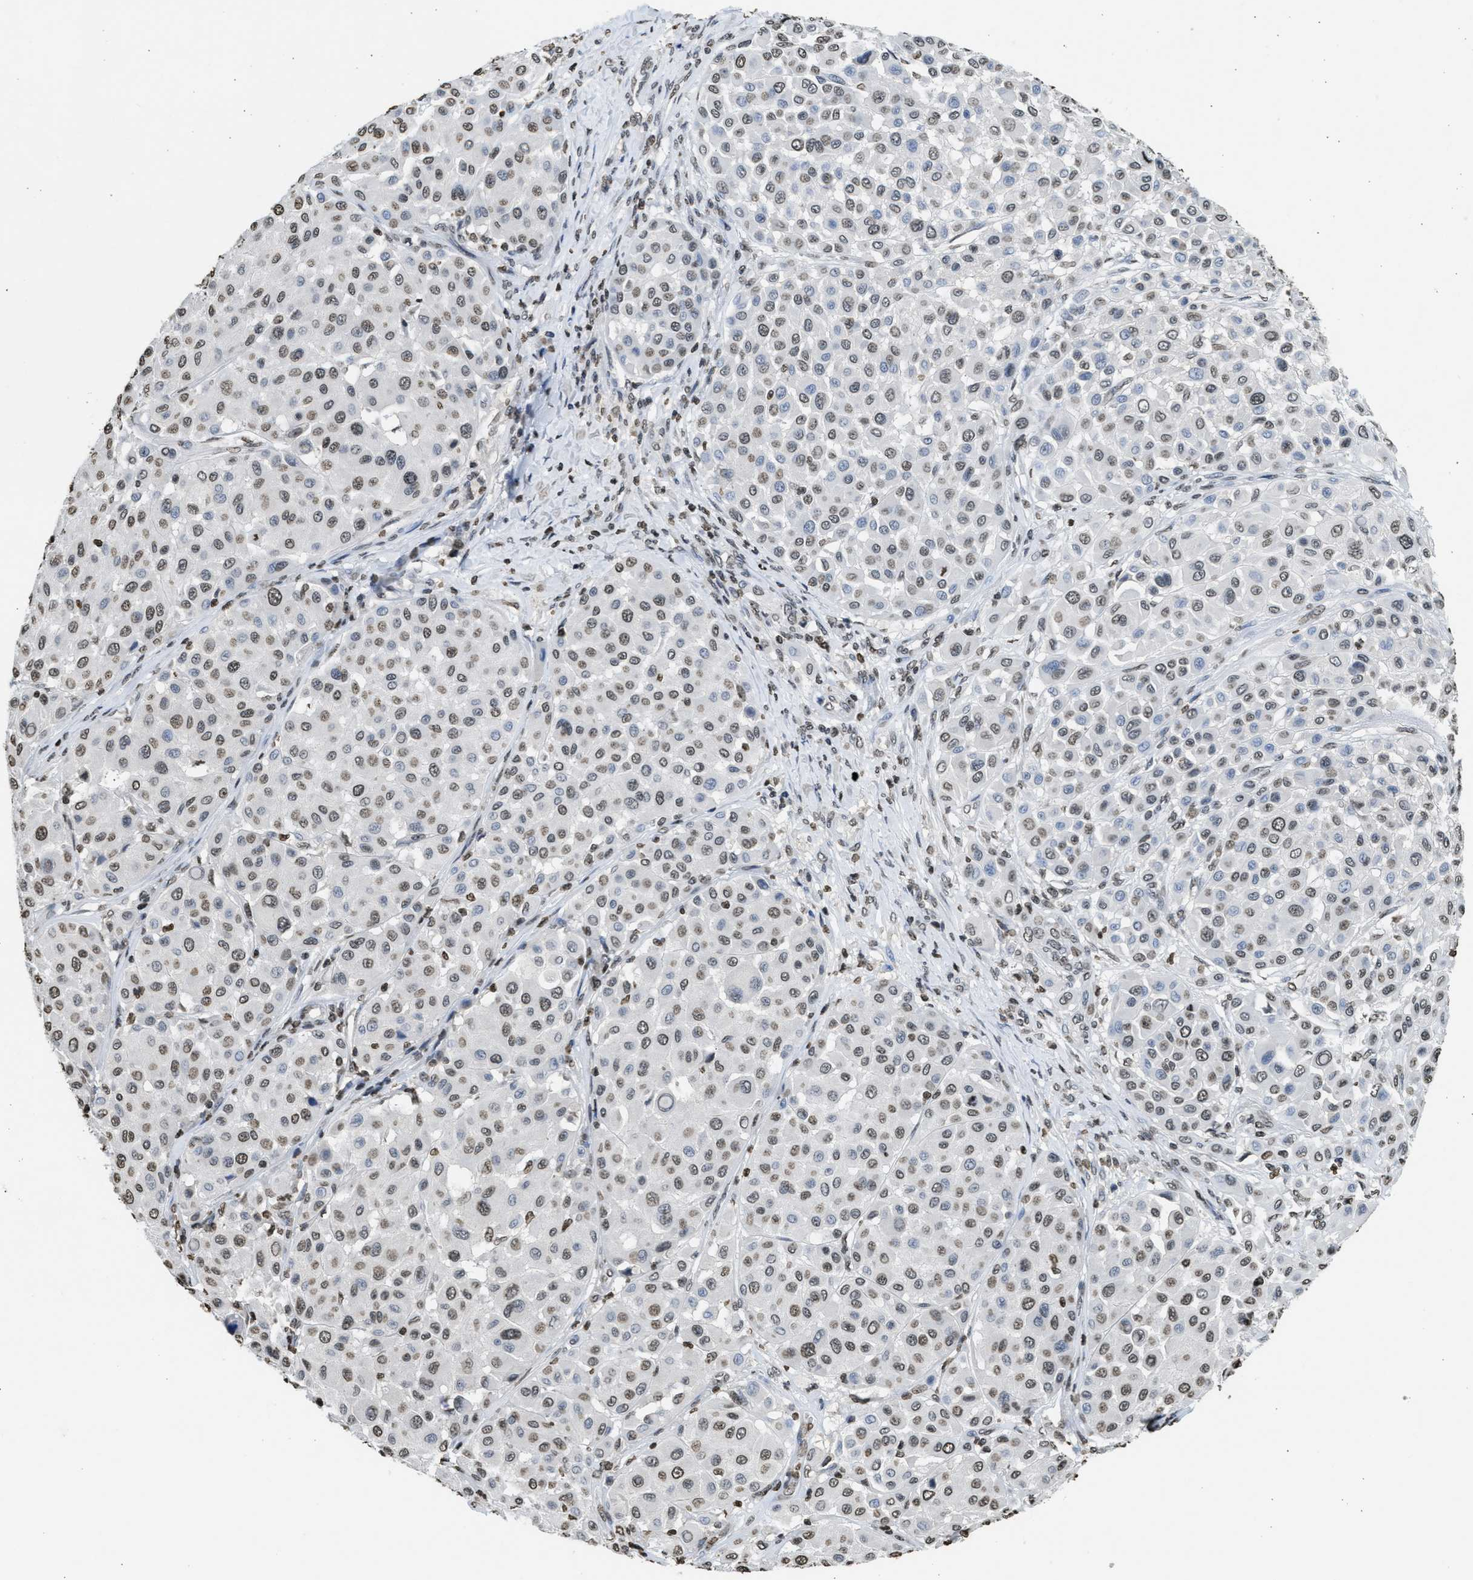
{"staining": {"intensity": "weak", "quantity": ">75%", "location": "nuclear"}, "tissue": "melanoma", "cell_type": "Tumor cells", "image_type": "cancer", "snomed": [{"axis": "morphology", "description": "Malignant melanoma, Metastatic site"}, {"axis": "topography", "description": "Soft tissue"}], "caption": "Immunohistochemistry (IHC) of human melanoma displays low levels of weak nuclear positivity in approximately >75% of tumor cells.", "gene": "RRAGC", "patient": {"sex": "male", "age": 41}}